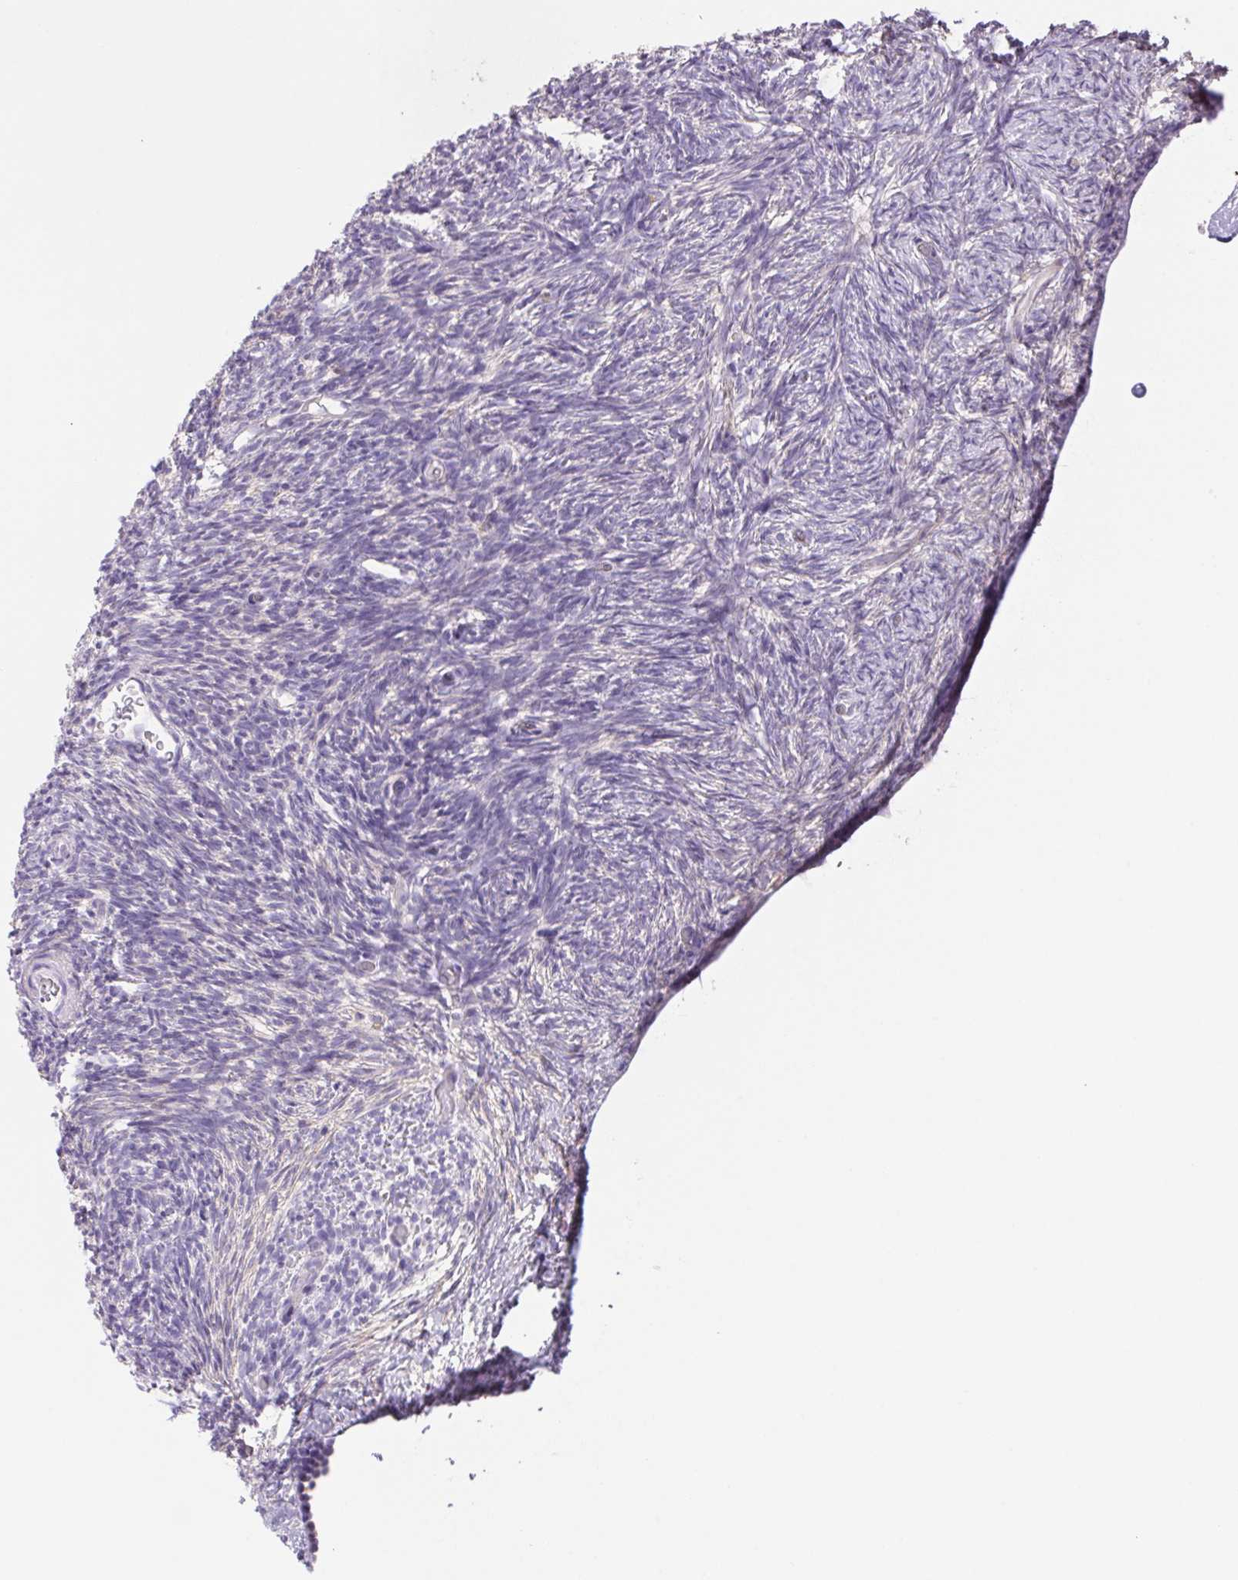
{"staining": {"intensity": "negative", "quantity": "none", "location": "none"}, "tissue": "ovary", "cell_type": "Follicle cells", "image_type": "normal", "snomed": [{"axis": "morphology", "description": "Normal tissue, NOS"}, {"axis": "topography", "description": "Ovary"}], "caption": "Ovary was stained to show a protein in brown. There is no significant positivity in follicle cells. (Brightfield microscopy of DAB (3,3'-diaminobenzidine) immunohistochemistry (IHC) at high magnification).", "gene": "PNLIP", "patient": {"sex": "female", "age": 39}}